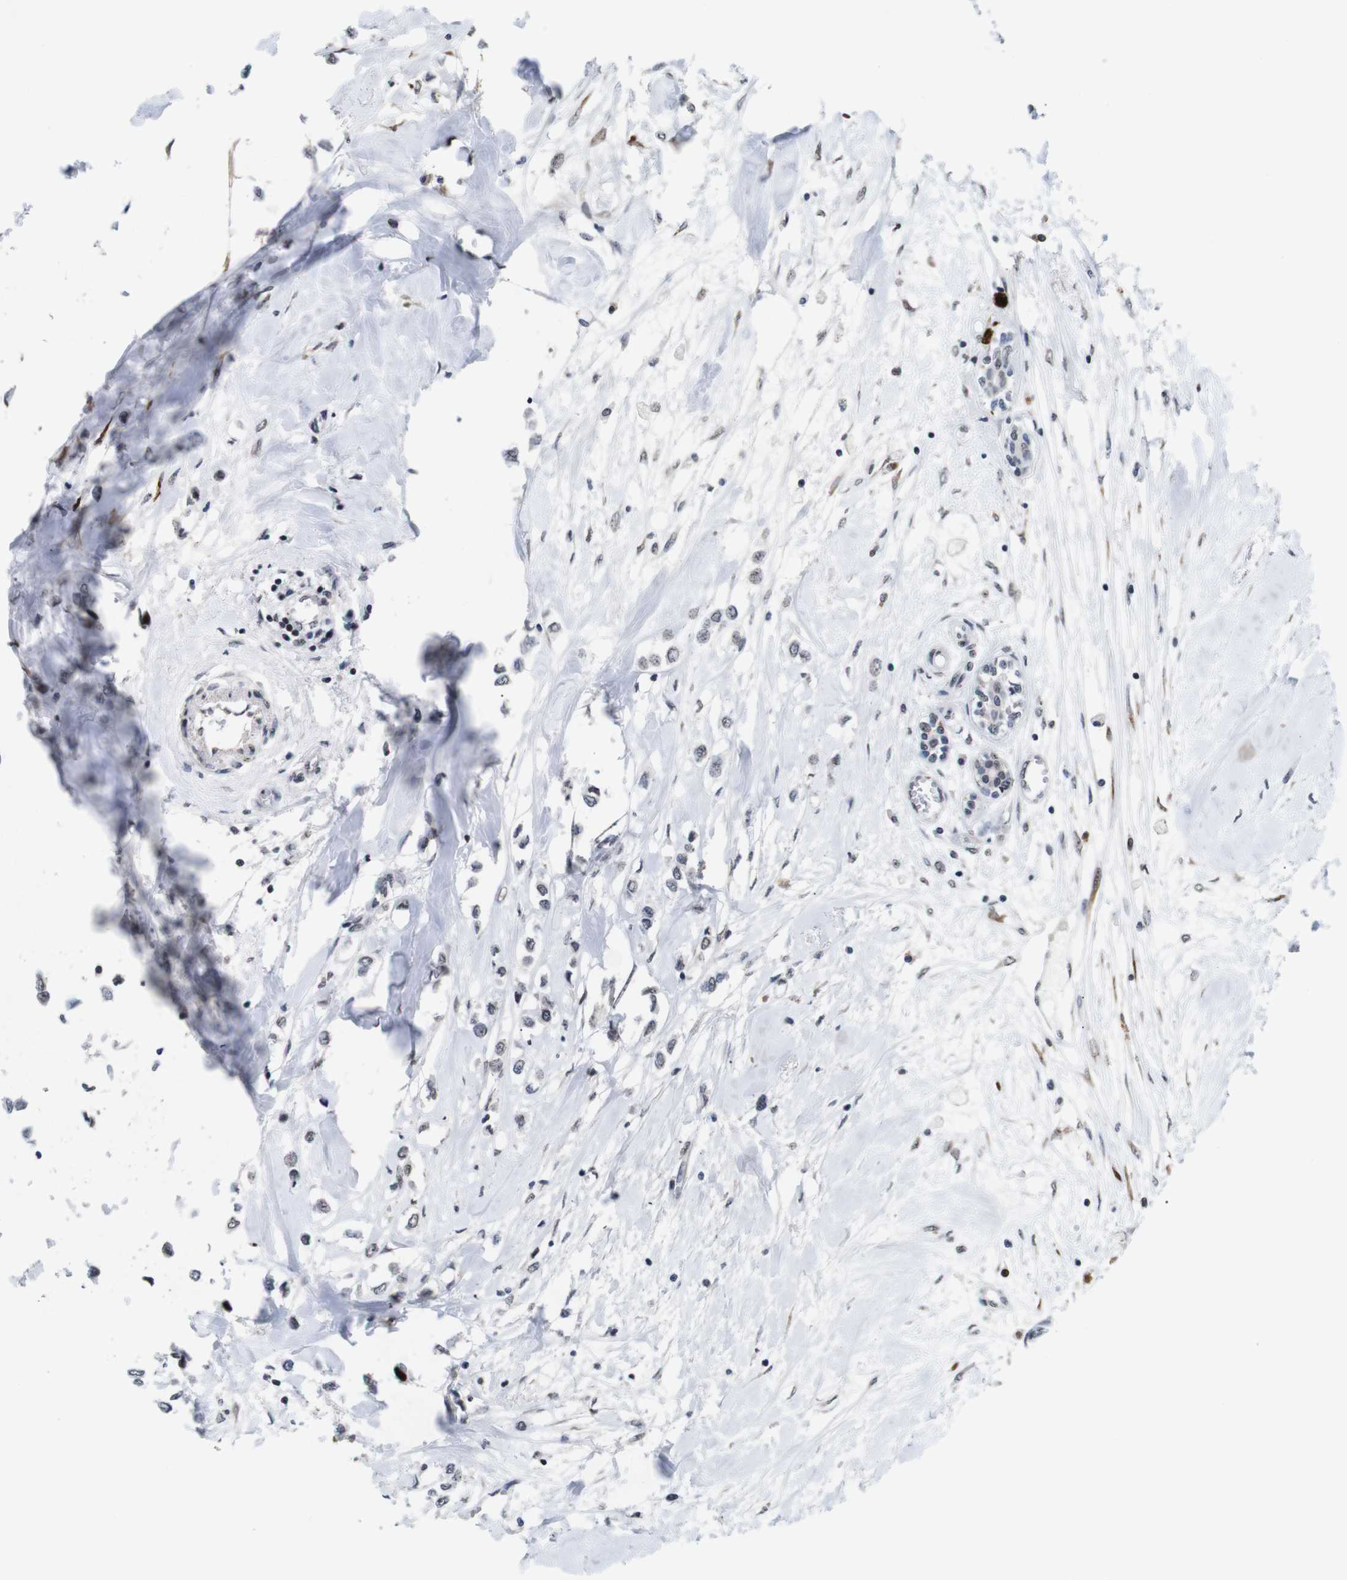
{"staining": {"intensity": "moderate", "quantity": "<25%", "location": "cytoplasmic/membranous"}, "tissue": "breast cancer", "cell_type": "Tumor cells", "image_type": "cancer", "snomed": [{"axis": "morphology", "description": "Lobular carcinoma"}, {"axis": "topography", "description": "Breast"}], "caption": "The micrograph shows immunohistochemical staining of lobular carcinoma (breast). There is moderate cytoplasmic/membranous staining is appreciated in approximately <25% of tumor cells. The staining is performed using DAB (3,3'-diaminobenzidine) brown chromogen to label protein expression. The nuclei are counter-stained blue using hematoxylin.", "gene": "EIF4G1", "patient": {"sex": "female", "age": 51}}